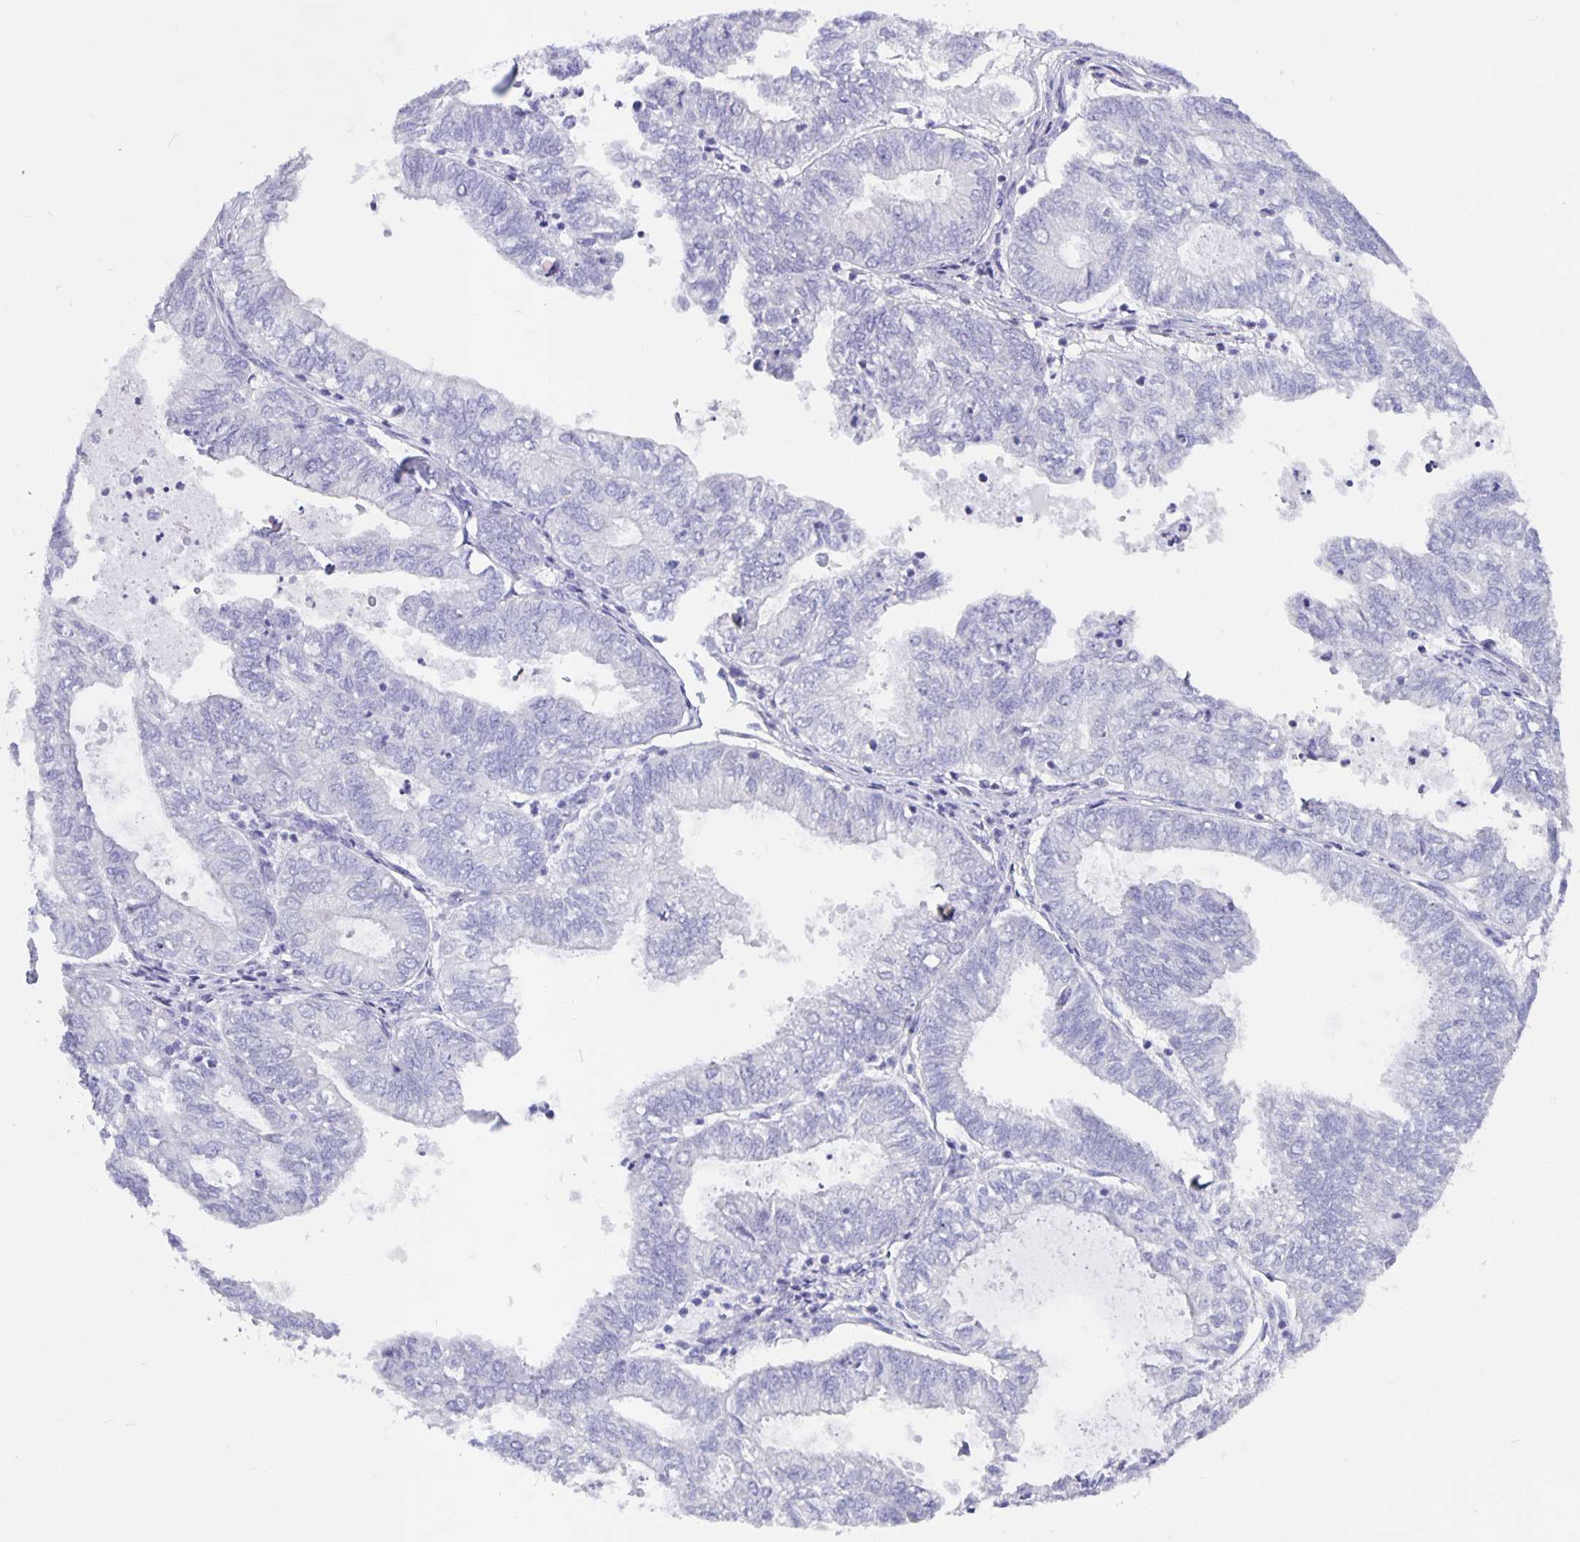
{"staining": {"intensity": "negative", "quantity": "none", "location": "none"}, "tissue": "ovarian cancer", "cell_type": "Tumor cells", "image_type": "cancer", "snomed": [{"axis": "morphology", "description": "Carcinoma, endometroid"}, {"axis": "topography", "description": "Ovary"}], "caption": "High power microscopy photomicrograph of an immunohistochemistry (IHC) micrograph of ovarian cancer, revealing no significant staining in tumor cells.", "gene": "ODF3B", "patient": {"sex": "female", "age": 64}}